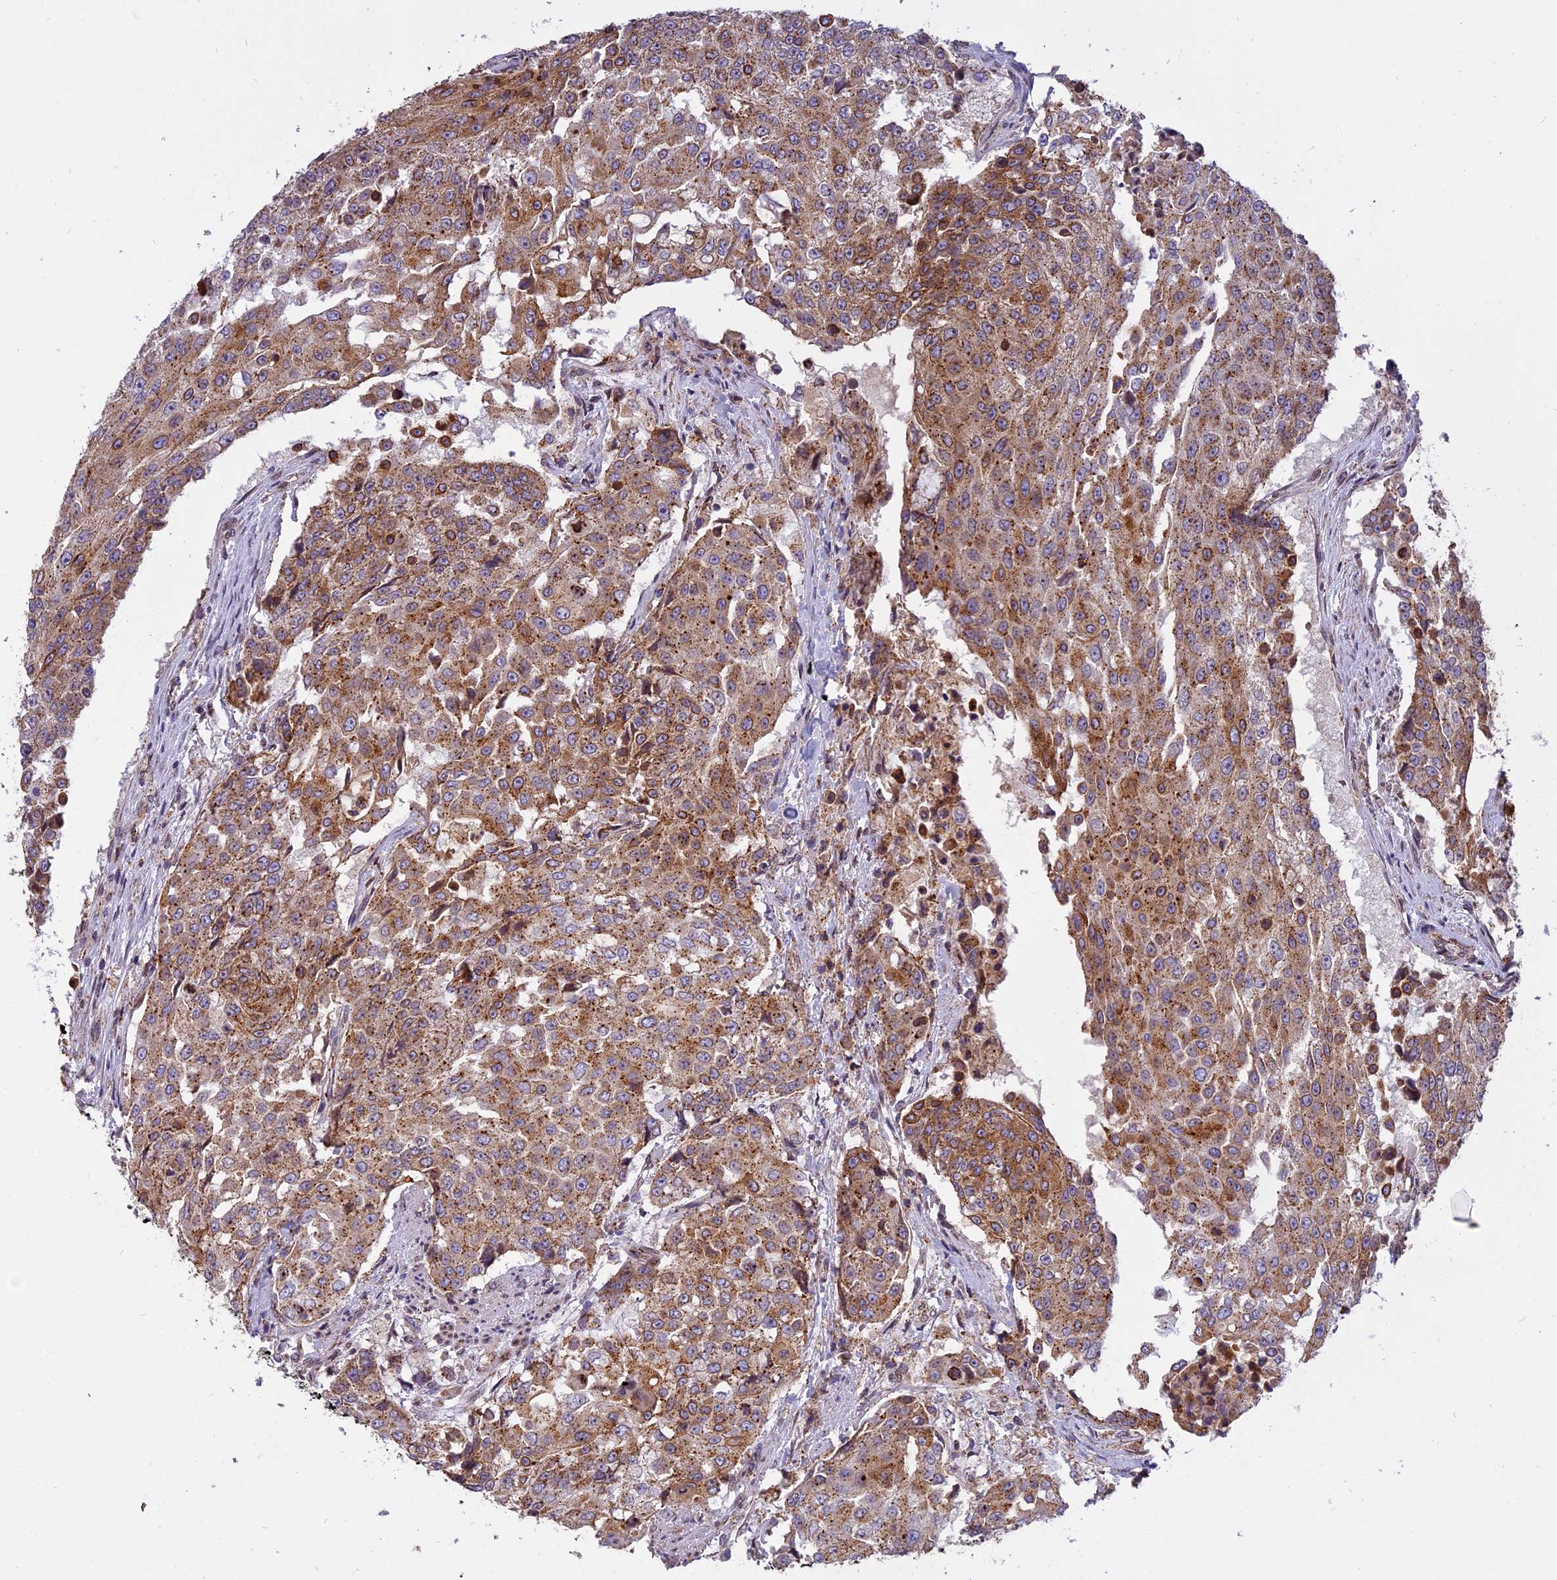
{"staining": {"intensity": "moderate", "quantity": ">75%", "location": "cytoplasmic/membranous"}, "tissue": "urothelial cancer", "cell_type": "Tumor cells", "image_type": "cancer", "snomed": [{"axis": "morphology", "description": "Urothelial carcinoma, High grade"}, {"axis": "topography", "description": "Urinary bladder"}], "caption": "Immunohistochemical staining of human urothelial cancer displays medium levels of moderate cytoplasmic/membranous expression in about >75% of tumor cells.", "gene": "CHMP2A", "patient": {"sex": "female", "age": 63}}